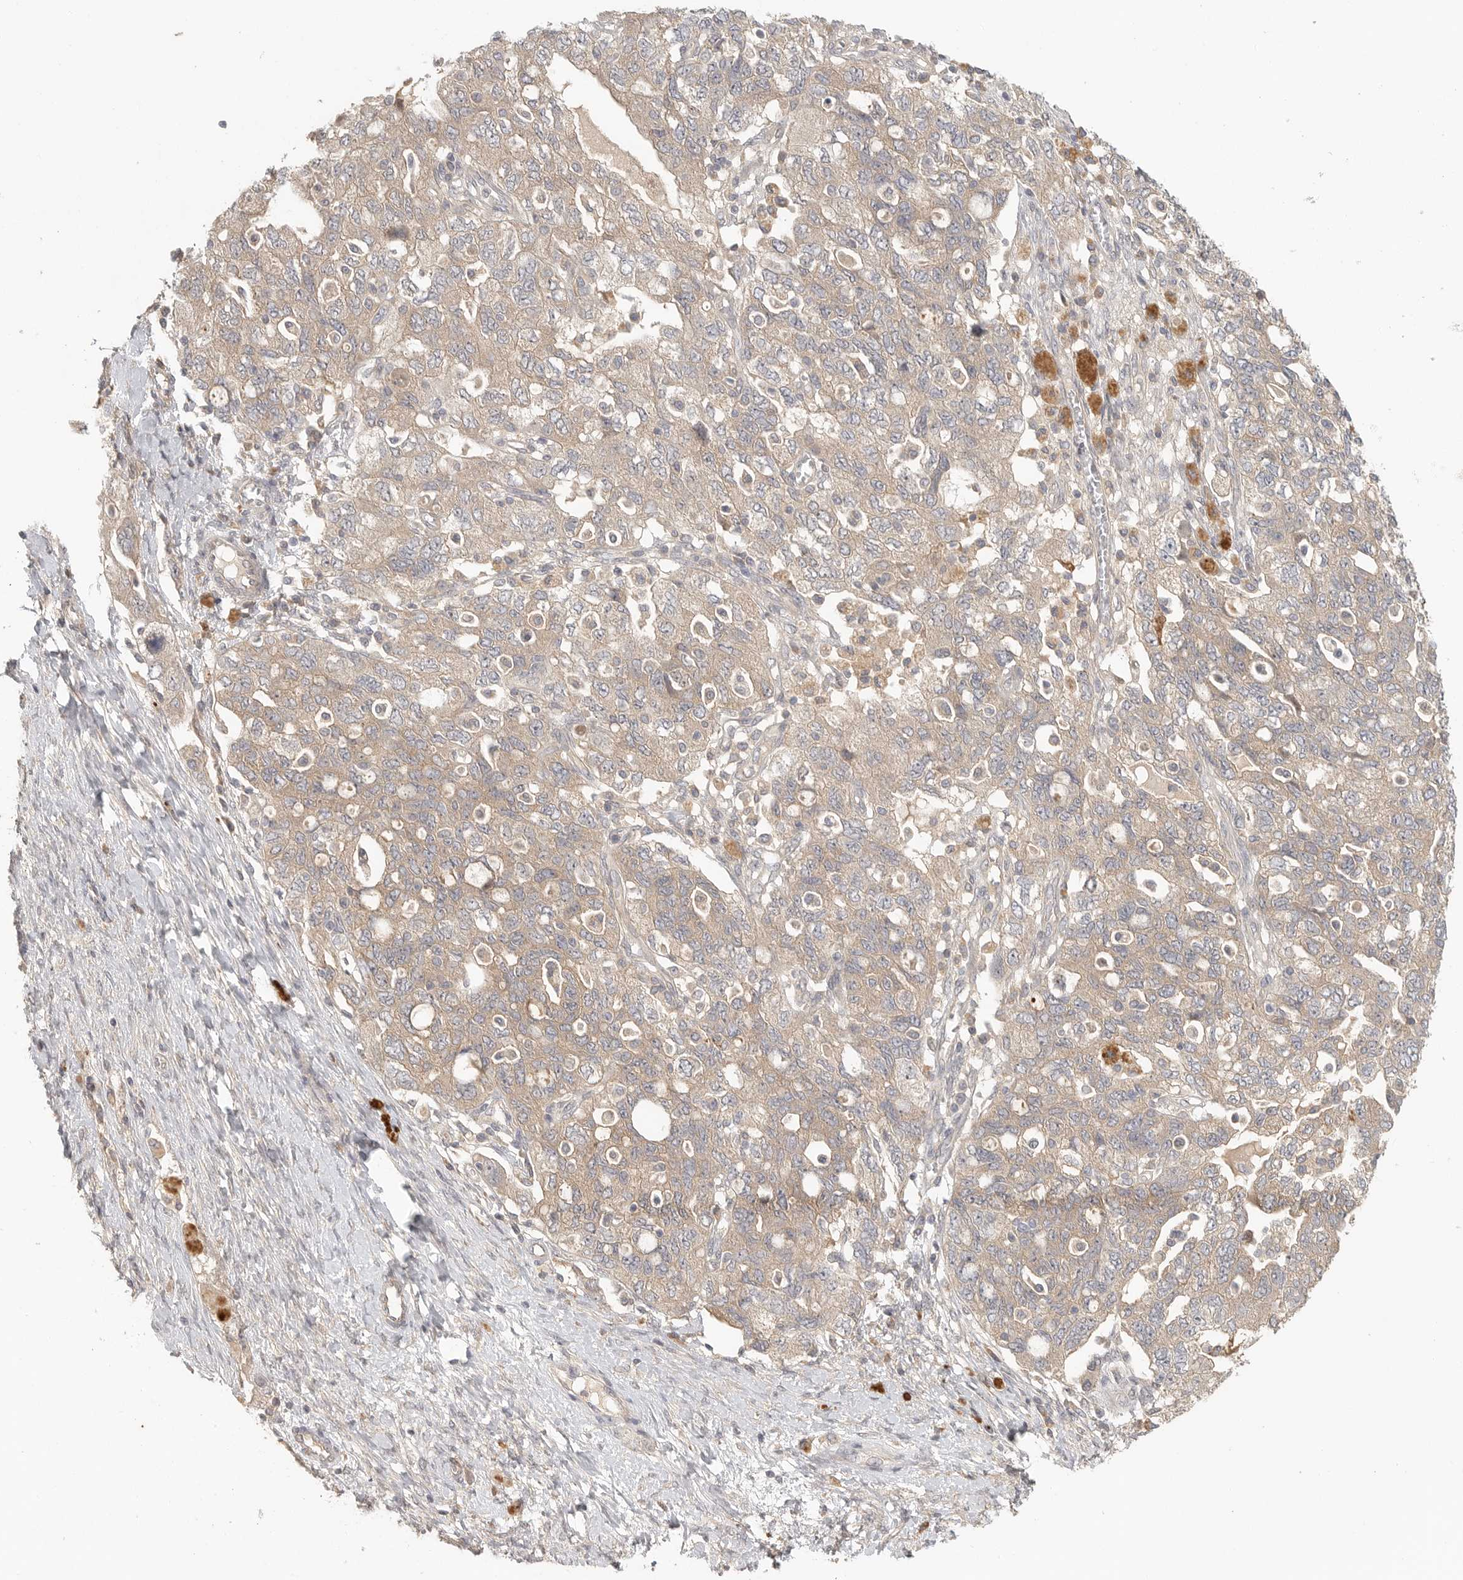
{"staining": {"intensity": "weak", "quantity": ">75%", "location": "cytoplasmic/membranous"}, "tissue": "ovarian cancer", "cell_type": "Tumor cells", "image_type": "cancer", "snomed": [{"axis": "morphology", "description": "Carcinoma, NOS"}, {"axis": "morphology", "description": "Cystadenocarcinoma, serous, NOS"}, {"axis": "topography", "description": "Ovary"}], "caption": "A micrograph showing weak cytoplasmic/membranous expression in about >75% of tumor cells in ovarian cancer, as visualized by brown immunohistochemical staining.", "gene": "HDAC6", "patient": {"sex": "female", "age": 69}}